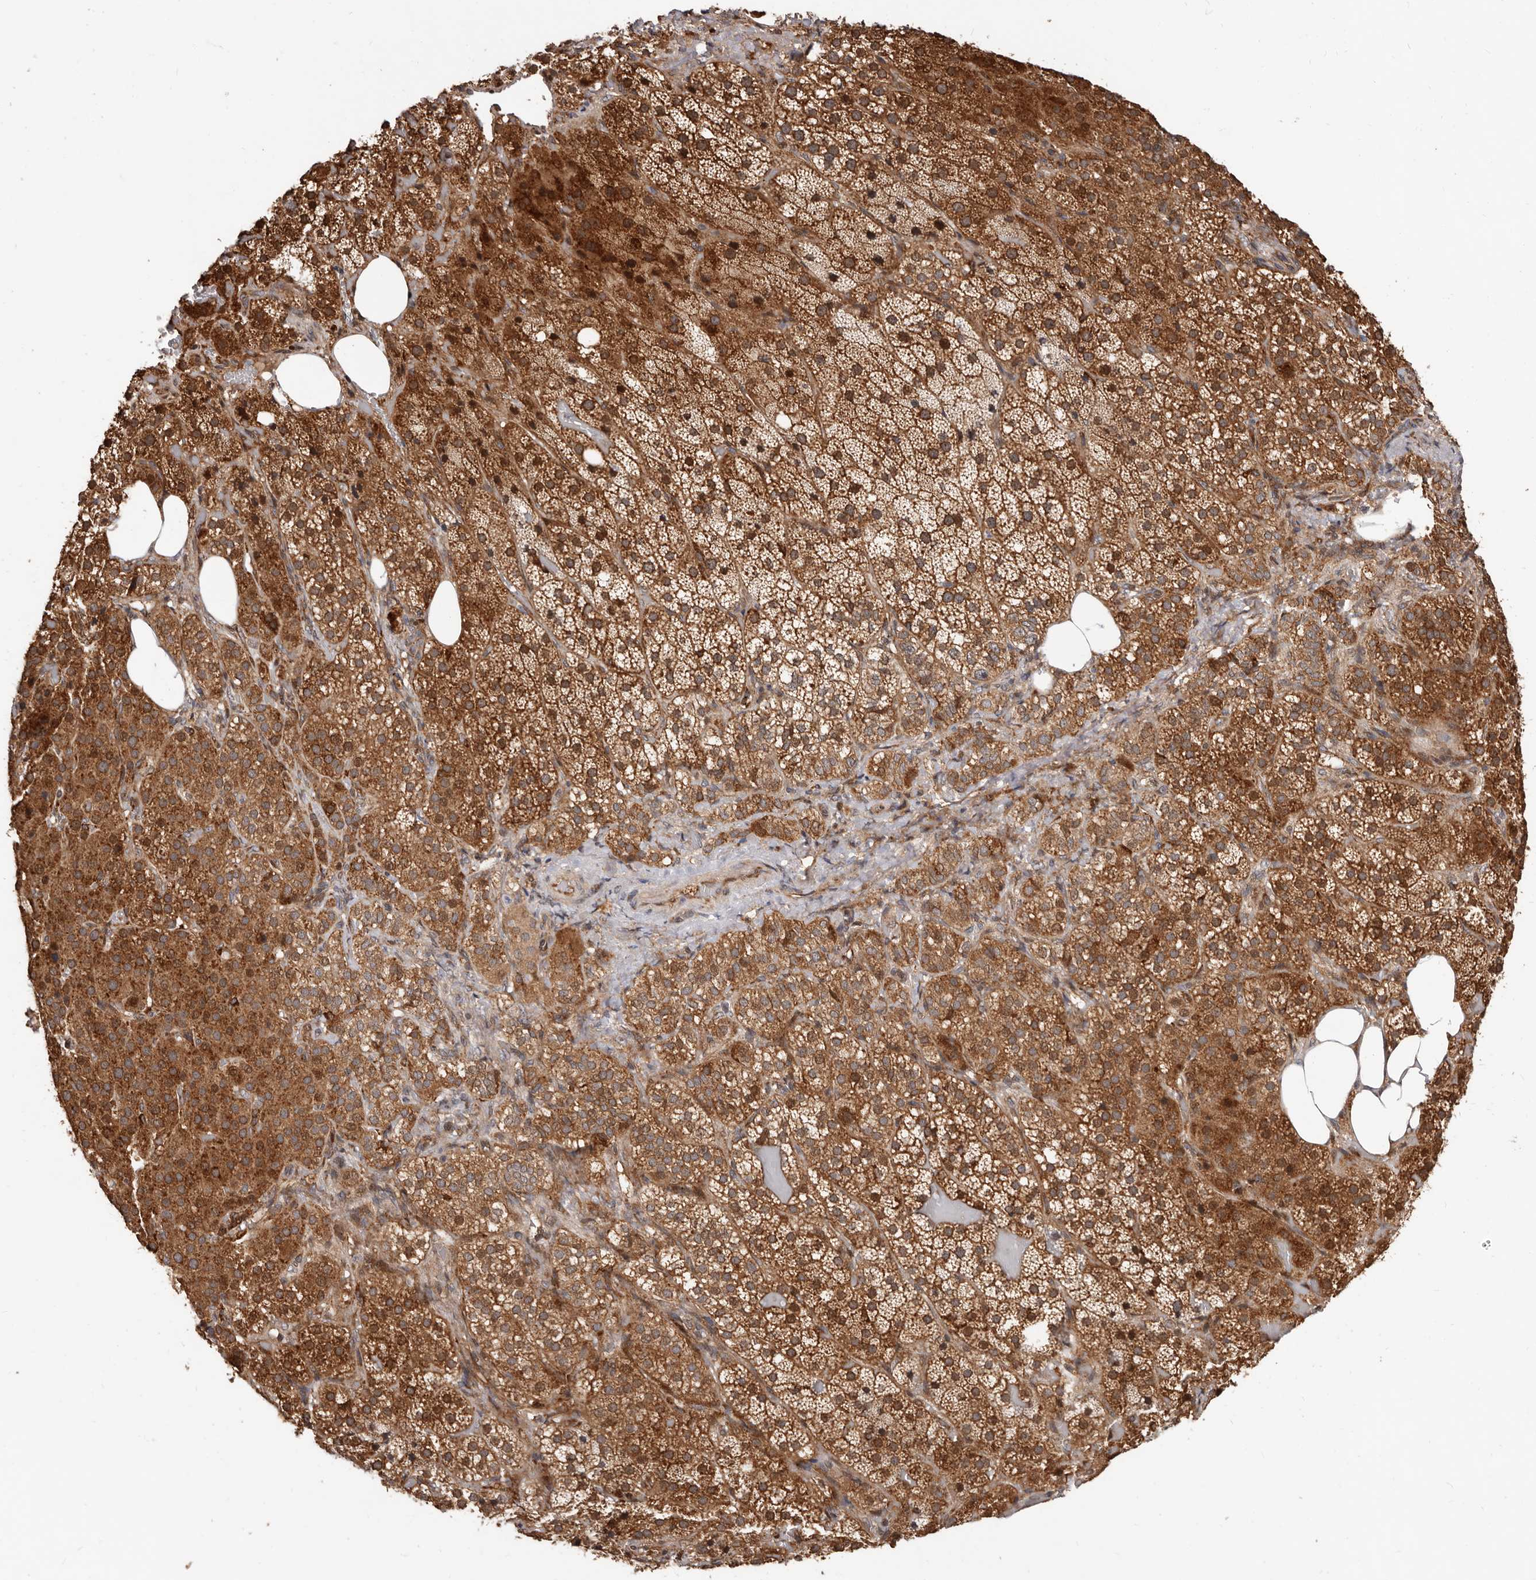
{"staining": {"intensity": "strong", "quantity": ">75%", "location": "cytoplasmic/membranous,nuclear"}, "tissue": "adrenal gland", "cell_type": "Glandular cells", "image_type": "normal", "snomed": [{"axis": "morphology", "description": "Normal tissue, NOS"}, {"axis": "topography", "description": "Adrenal gland"}], "caption": "Benign adrenal gland demonstrates strong cytoplasmic/membranous,nuclear expression in approximately >75% of glandular cells, visualized by immunohistochemistry. The staining is performed using DAB (3,3'-diaminobenzidine) brown chromogen to label protein expression. The nuclei are counter-stained blue using hematoxylin.", "gene": "WEE2", "patient": {"sex": "female", "age": 59}}